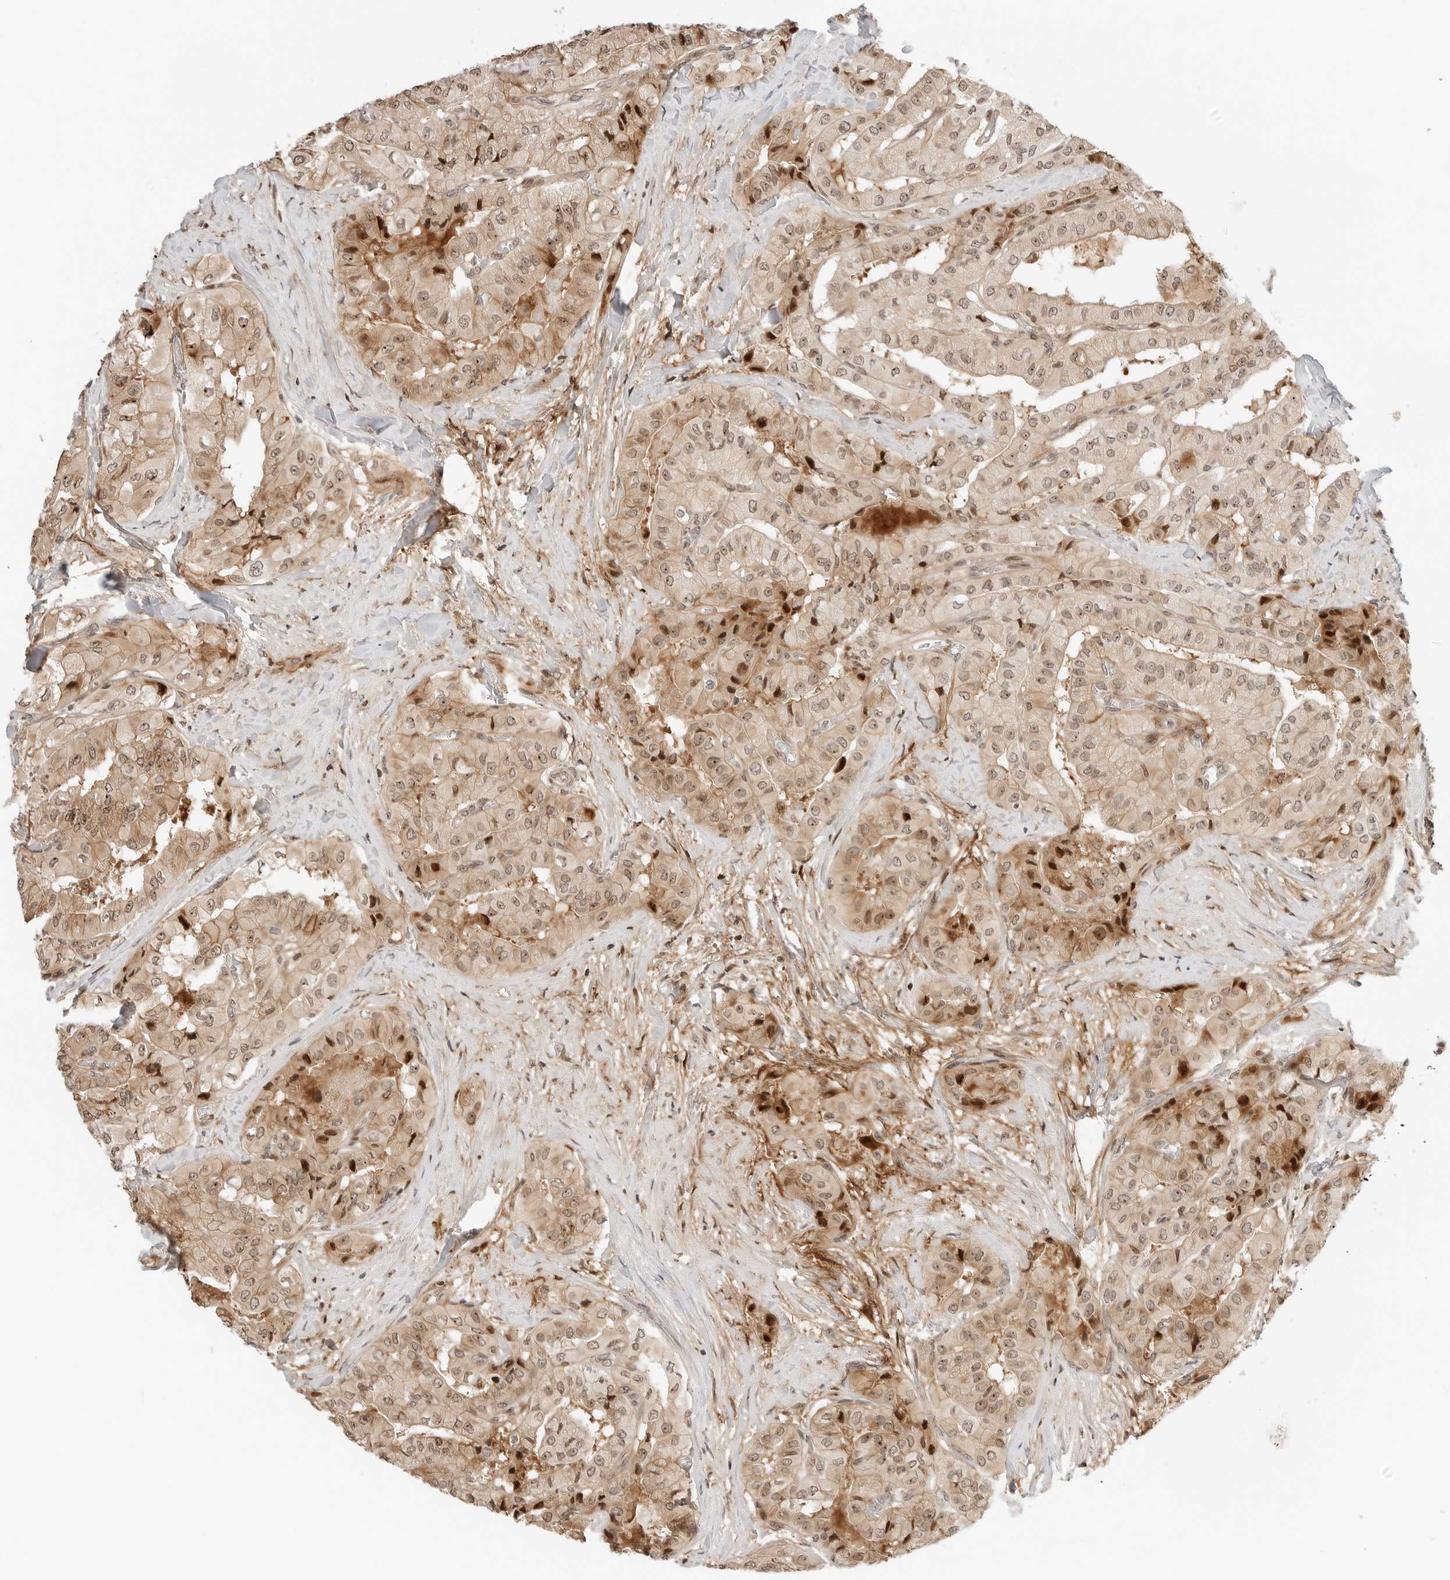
{"staining": {"intensity": "moderate", "quantity": ">75%", "location": "cytoplasmic/membranous,nuclear"}, "tissue": "thyroid cancer", "cell_type": "Tumor cells", "image_type": "cancer", "snomed": [{"axis": "morphology", "description": "Papillary adenocarcinoma, NOS"}, {"axis": "topography", "description": "Thyroid gland"}], "caption": "A medium amount of moderate cytoplasmic/membranous and nuclear positivity is identified in approximately >75% of tumor cells in thyroid cancer tissue. (Brightfield microscopy of DAB IHC at high magnification).", "gene": "GEM", "patient": {"sex": "female", "age": 59}}